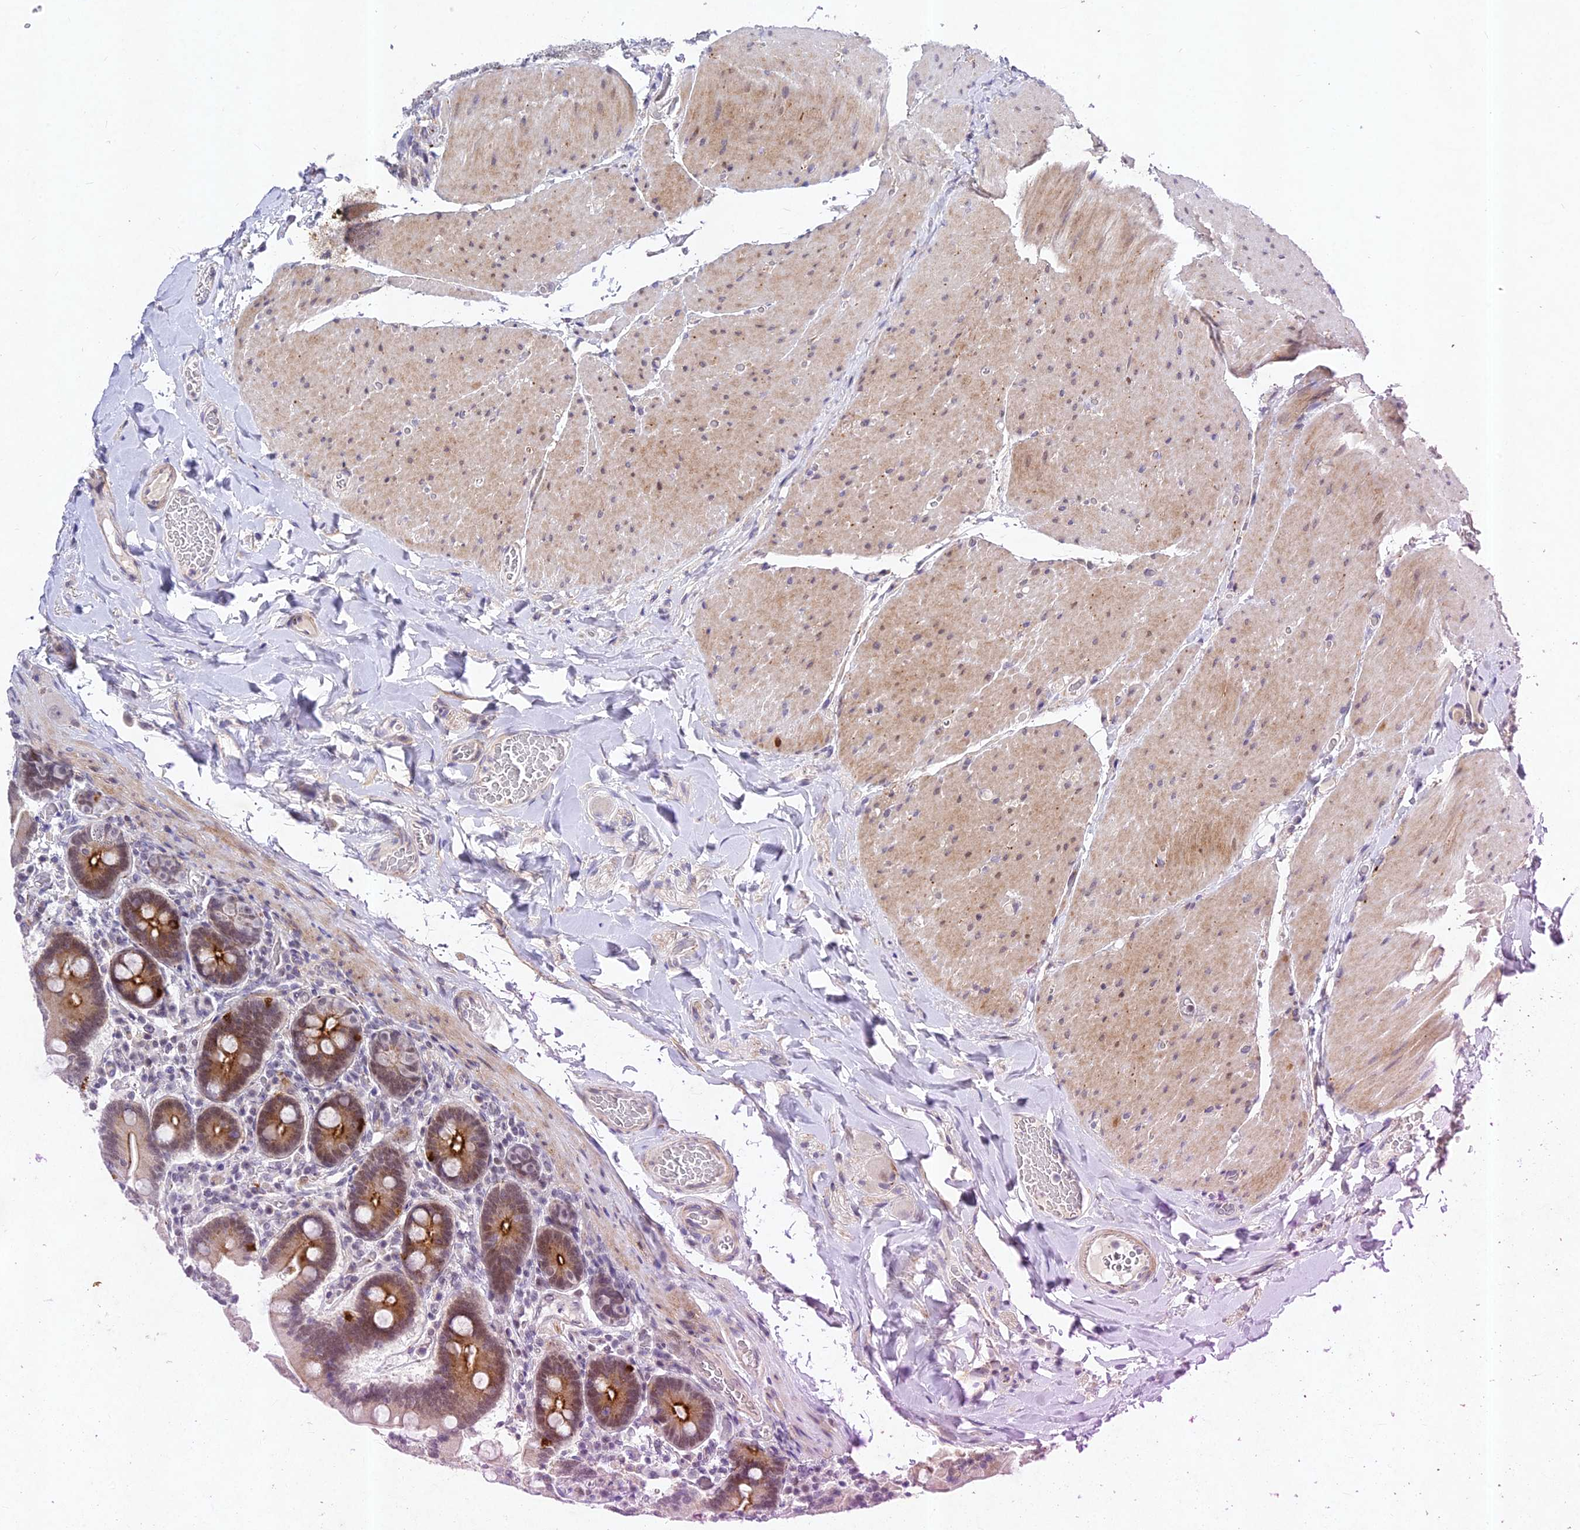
{"staining": {"intensity": "strong", "quantity": ">75%", "location": "cytoplasmic/membranous,nuclear"}, "tissue": "duodenum", "cell_type": "Glandular cells", "image_type": "normal", "snomed": [{"axis": "morphology", "description": "Normal tissue, NOS"}, {"axis": "topography", "description": "Duodenum"}], "caption": "Brown immunohistochemical staining in normal human duodenum shows strong cytoplasmic/membranous,nuclear positivity in approximately >75% of glandular cells. Nuclei are stained in blue.", "gene": "RAVER1", "patient": {"sex": "female", "age": 62}}